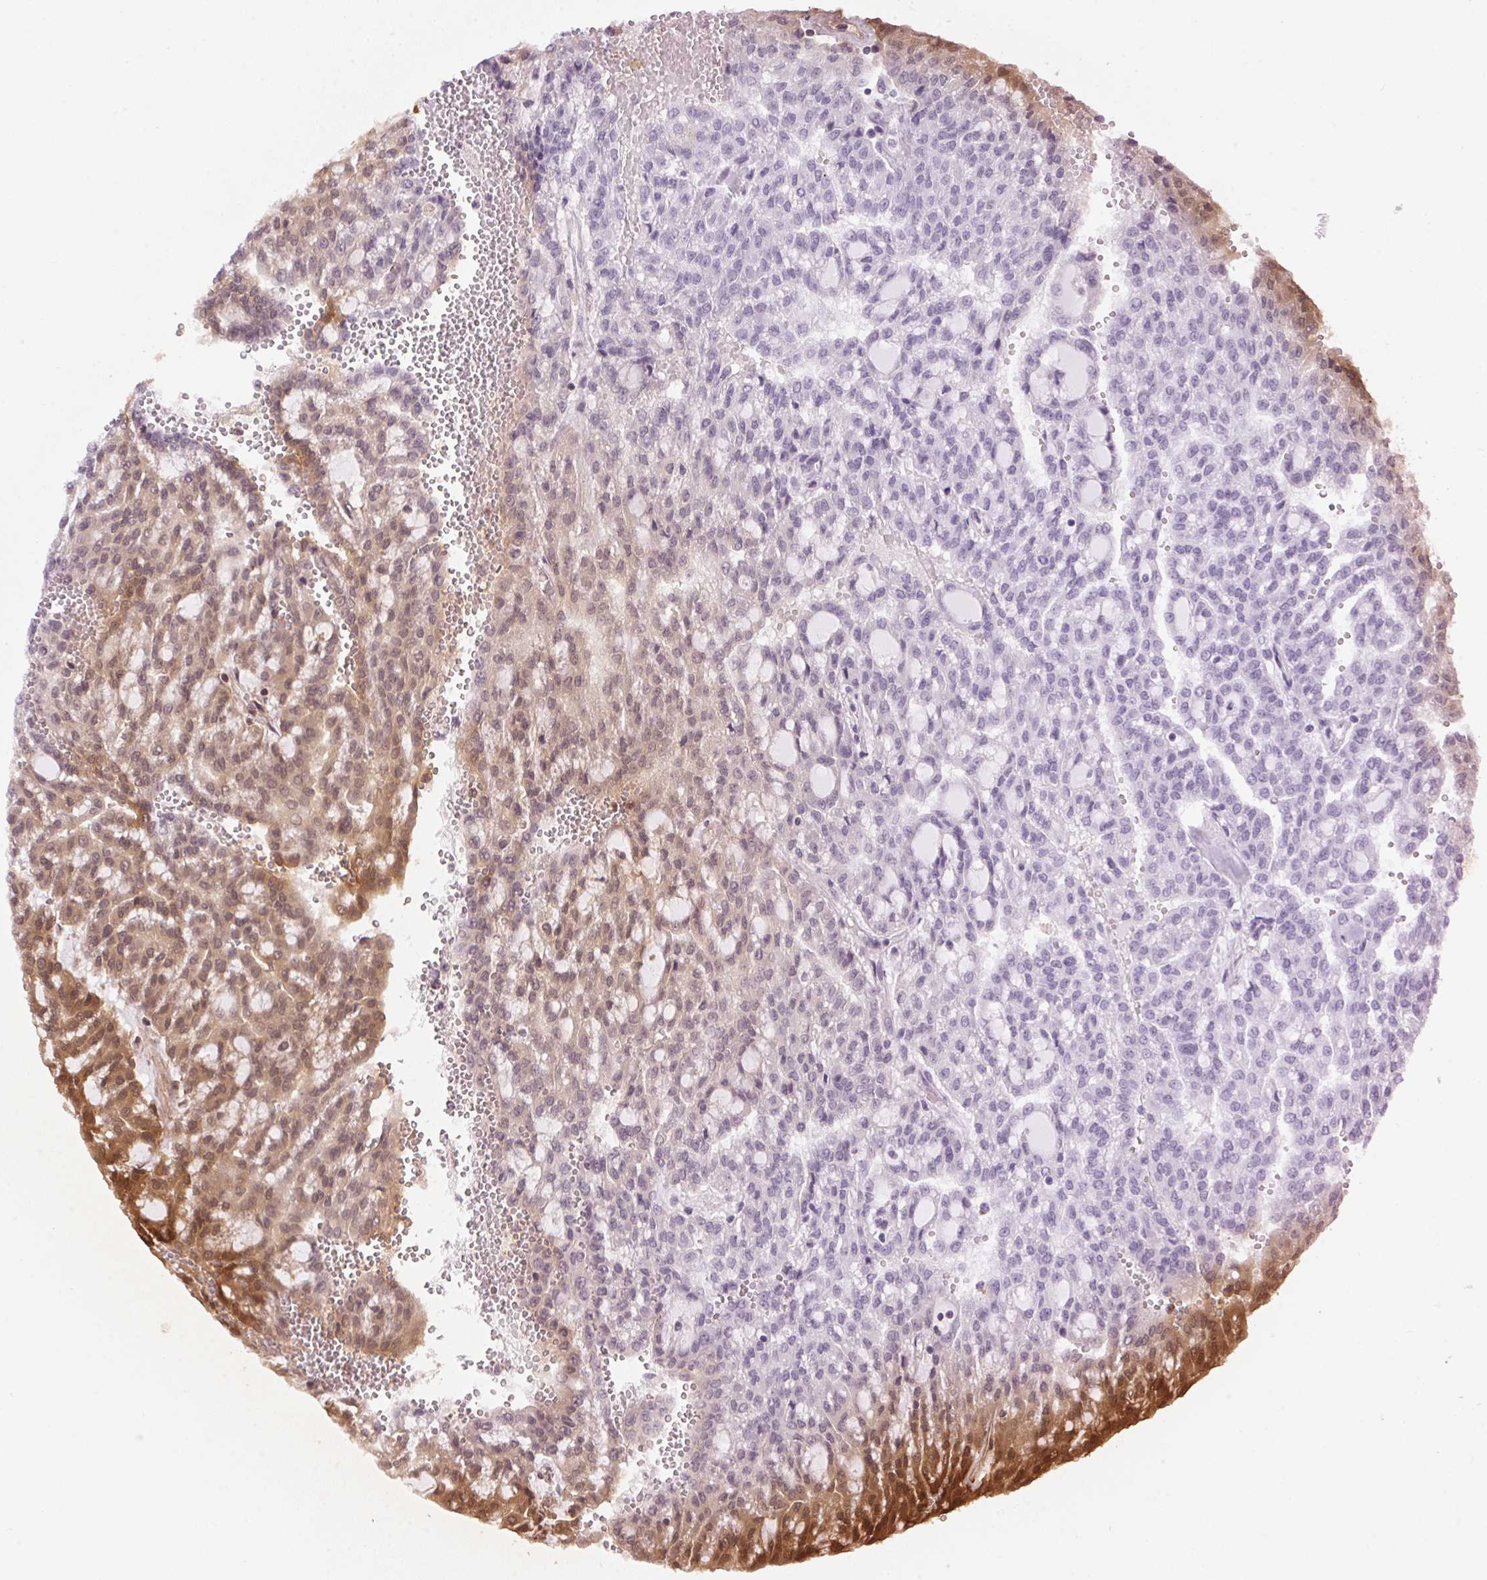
{"staining": {"intensity": "weak", "quantity": "<25%", "location": "cytoplasmic/membranous,nuclear"}, "tissue": "renal cancer", "cell_type": "Tumor cells", "image_type": "cancer", "snomed": [{"axis": "morphology", "description": "Adenocarcinoma, NOS"}, {"axis": "topography", "description": "Kidney"}], "caption": "Tumor cells show no significant protein staining in adenocarcinoma (renal).", "gene": "SP7", "patient": {"sex": "male", "age": 63}}